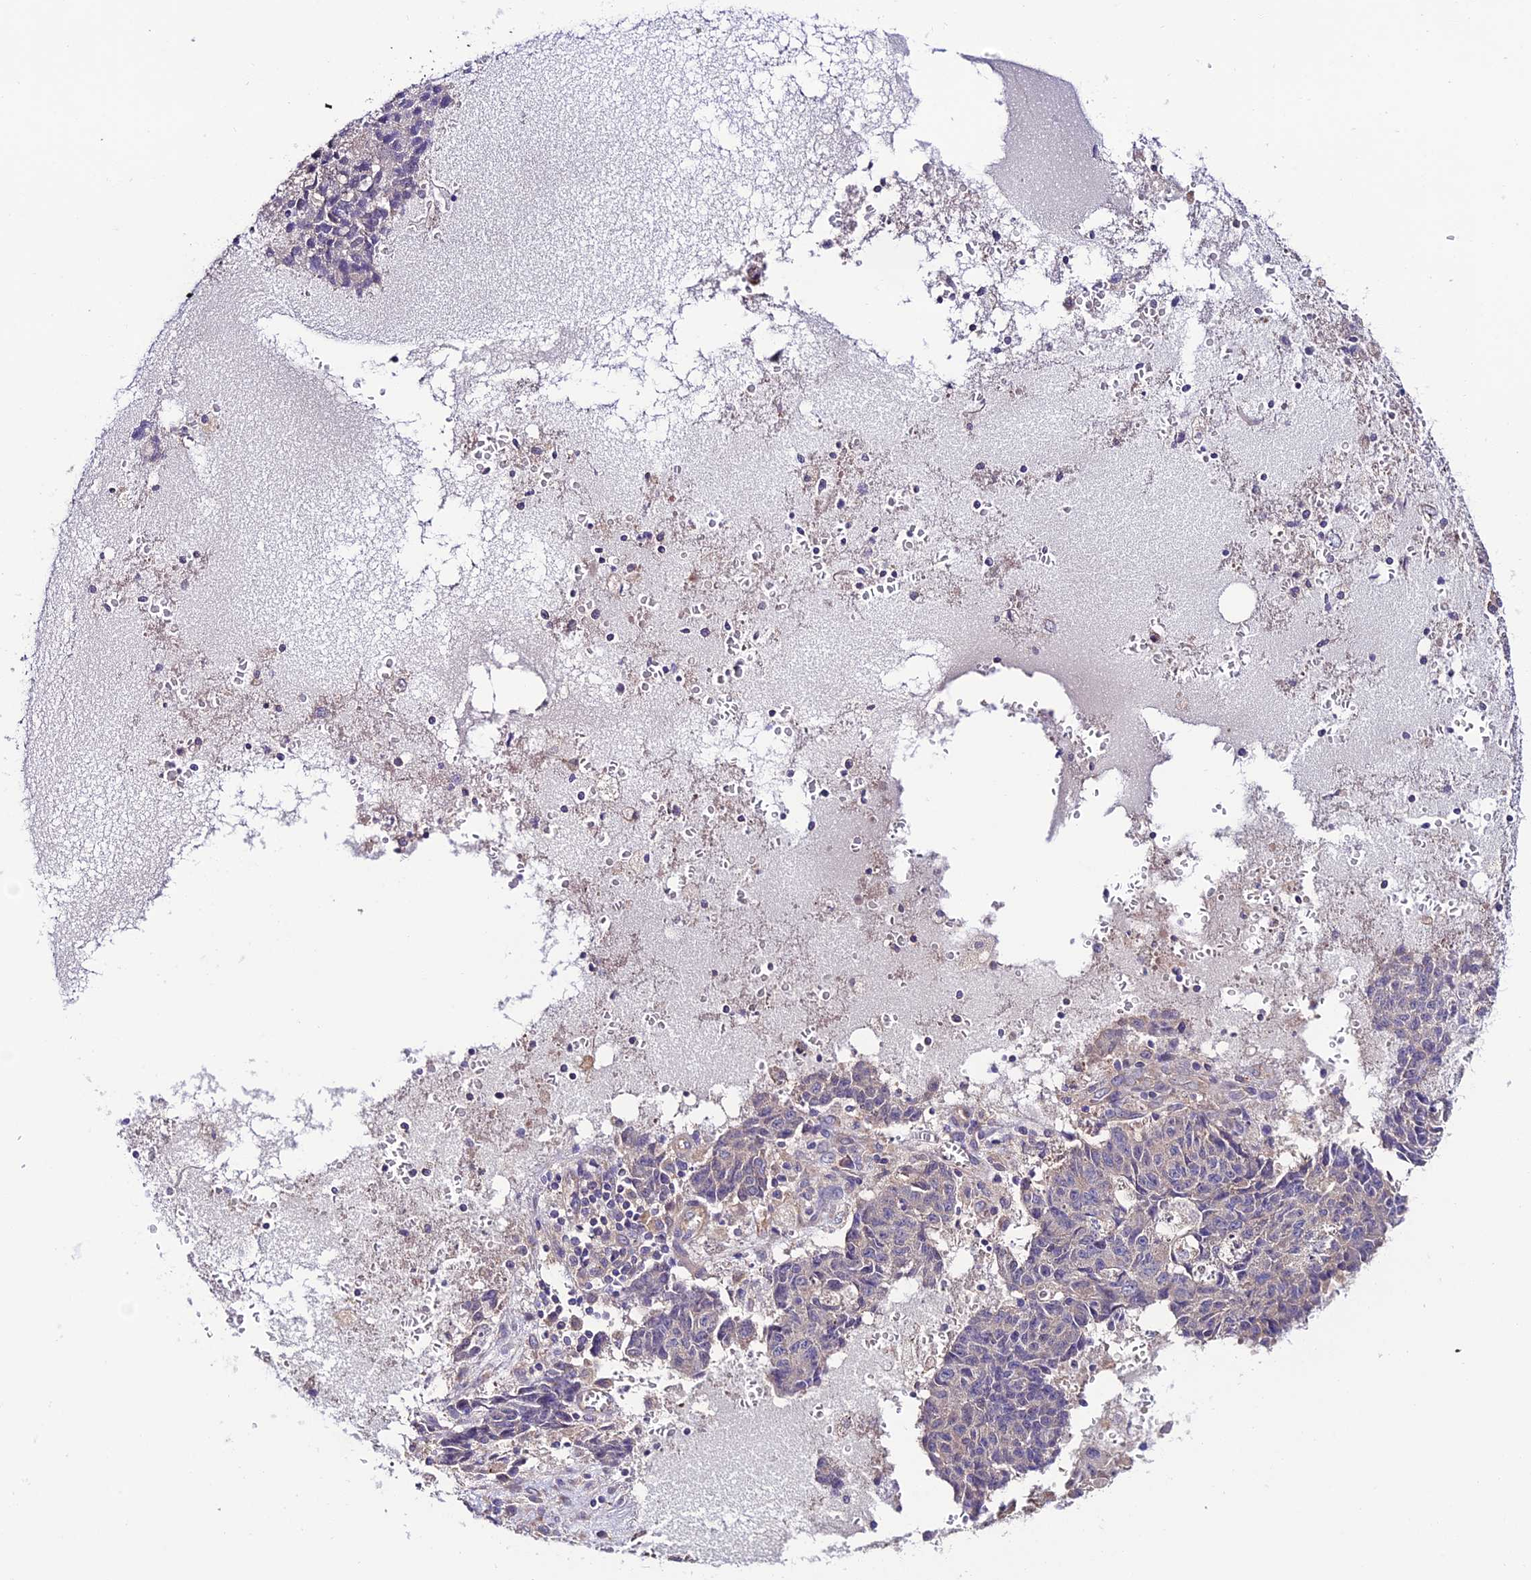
{"staining": {"intensity": "negative", "quantity": "none", "location": "none"}, "tissue": "ovarian cancer", "cell_type": "Tumor cells", "image_type": "cancer", "snomed": [{"axis": "morphology", "description": "Carcinoma, endometroid"}, {"axis": "topography", "description": "Ovary"}], "caption": "Immunohistochemistry of human ovarian endometroid carcinoma displays no positivity in tumor cells. (DAB immunohistochemistry, high magnification).", "gene": "BRME1", "patient": {"sex": "female", "age": 42}}